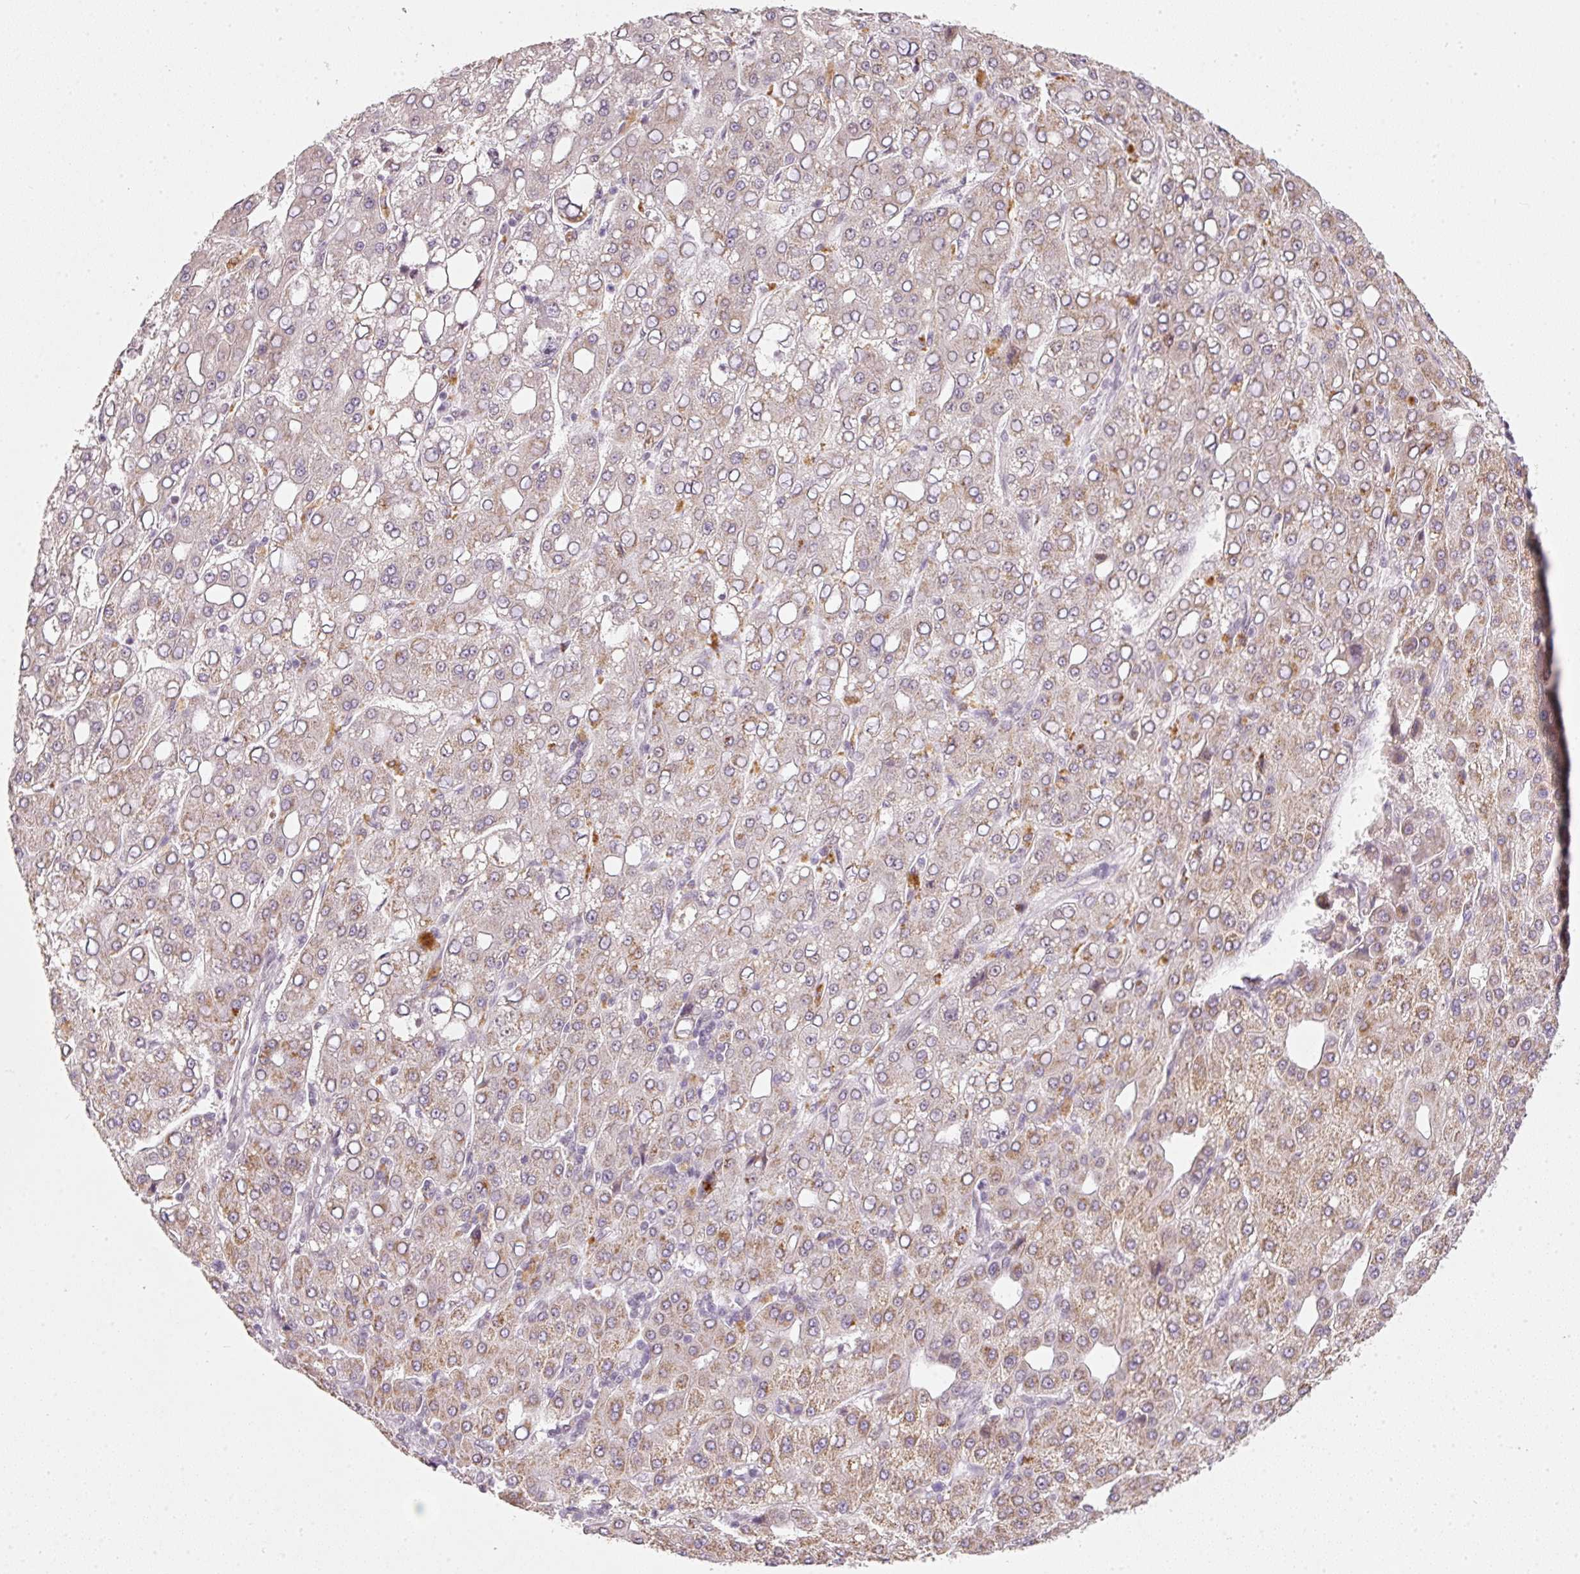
{"staining": {"intensity": "weak", "quantity": "25%-75%", "location": "cytoplasmic/membranous"}, "tissue": "liver cancer", "cell_type": "Tumor cells", "image_type": "cancer", "snomed": [{"axis": "morphology", "description": "Carcinoma, Hepatocellular, NOS"}, {"axis": "topography", "description": "Liver"}], "caption": "Immunohistochemical staining of human hepatocellular carcinoma (liver) exhibits weak cytoplasmic/membranous protein positivity in approximately 25%-75% of tumor cells. (DAB IHC, brown staining for protein, blue staining for nuclei).", "gene": "FSTL3", "patient": {"sex": "male", "age": 65}}